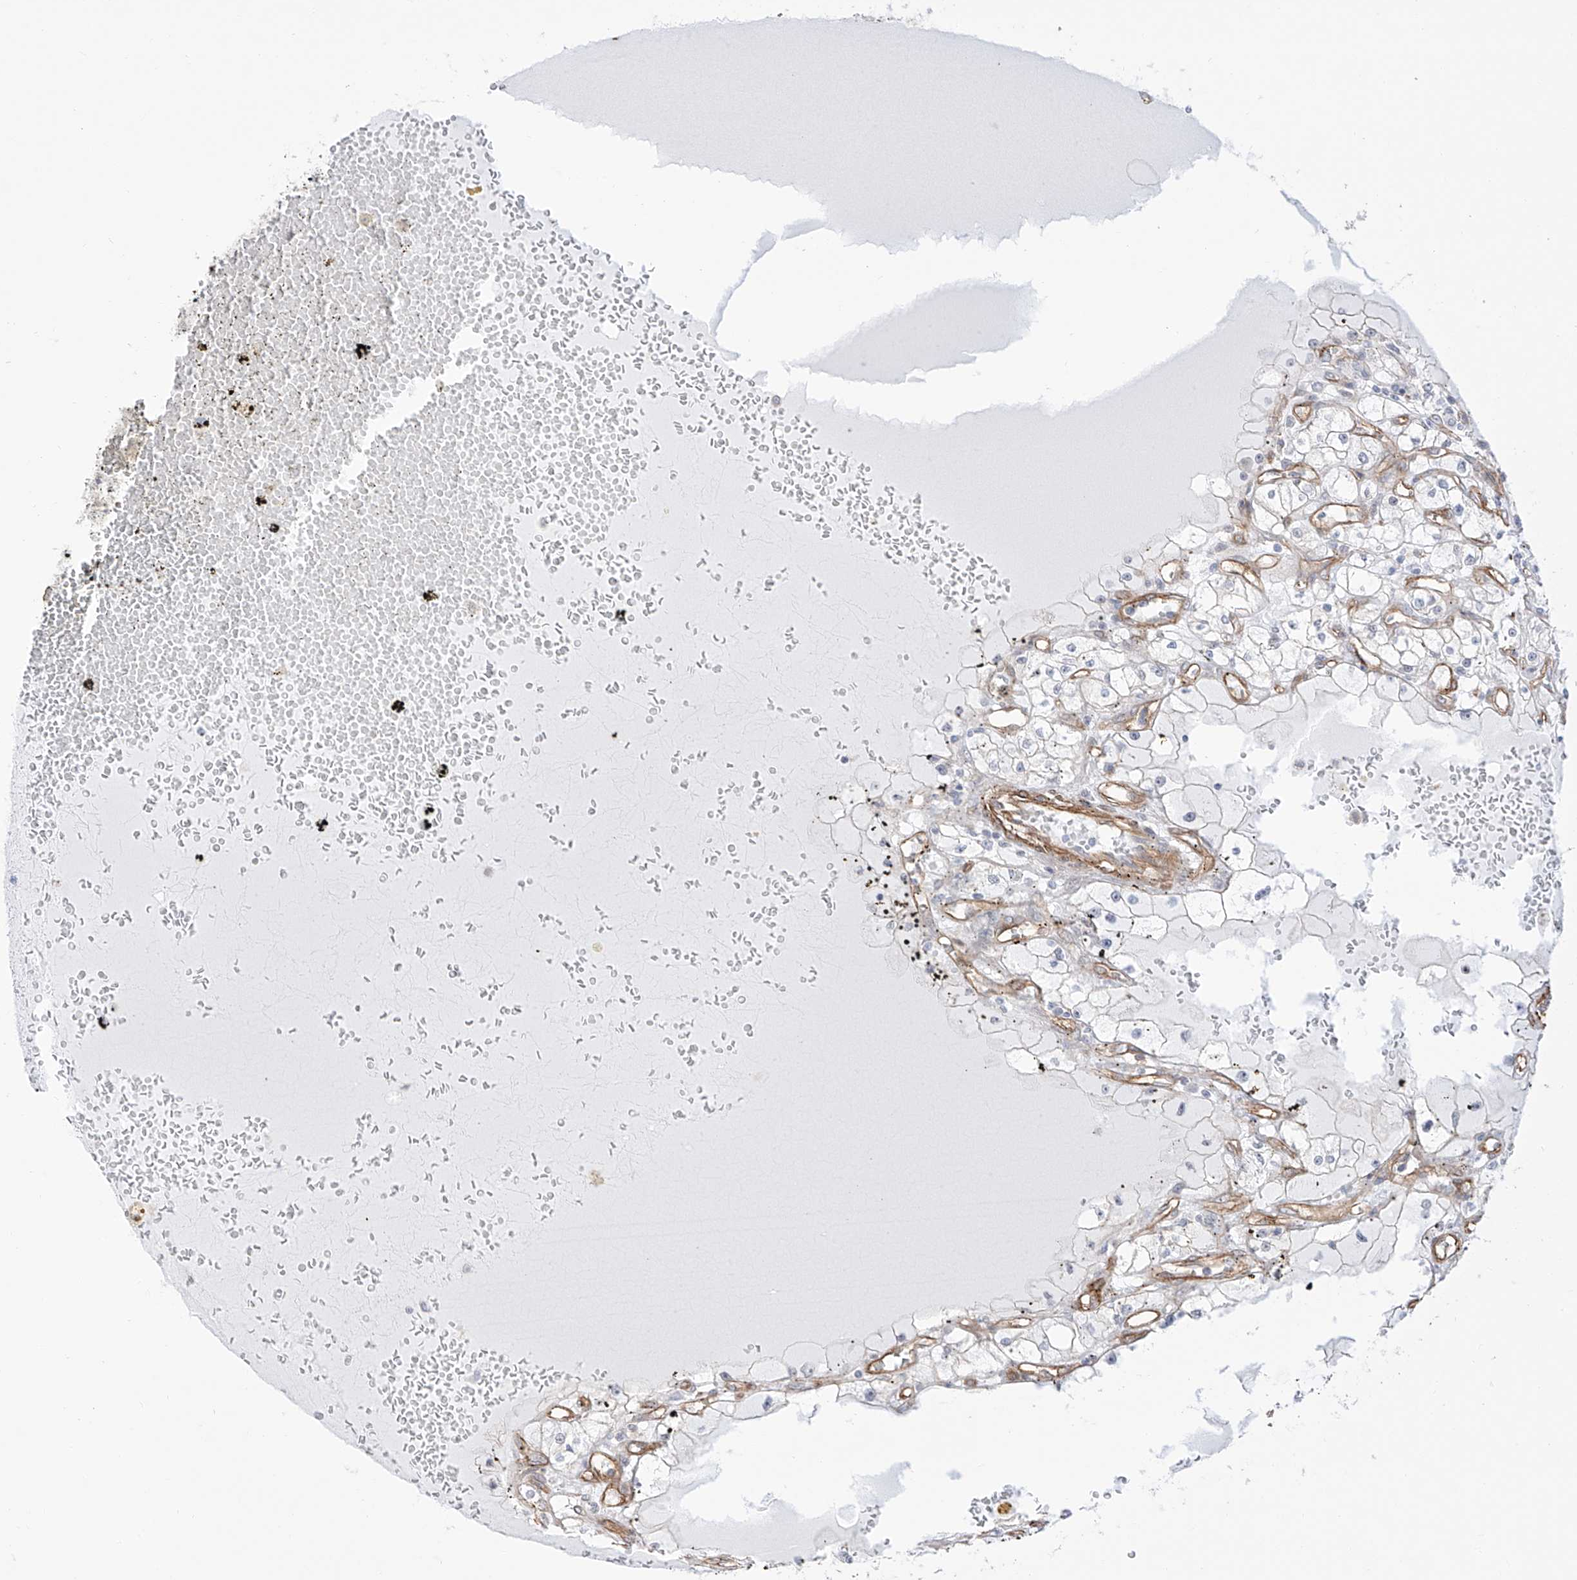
{"staining": {"intensity": "negative", "quantity": "none", "location": "none"}, "tissue": "renal cancer", "cell_type": "Tumor cells", "image_type": "cancer", "snomed": [{"axis": "morphology", "description": "Adenocarcinoma, NOS"}, {"axis": "topography", "description": "Kidney"}], "caption": "Protein analysis of adenocarcinoma (renal) demonstrates no significant staining in tumor cells.", "gene": "ZNF180", "patient": {"sex": "male", "age": 56}}